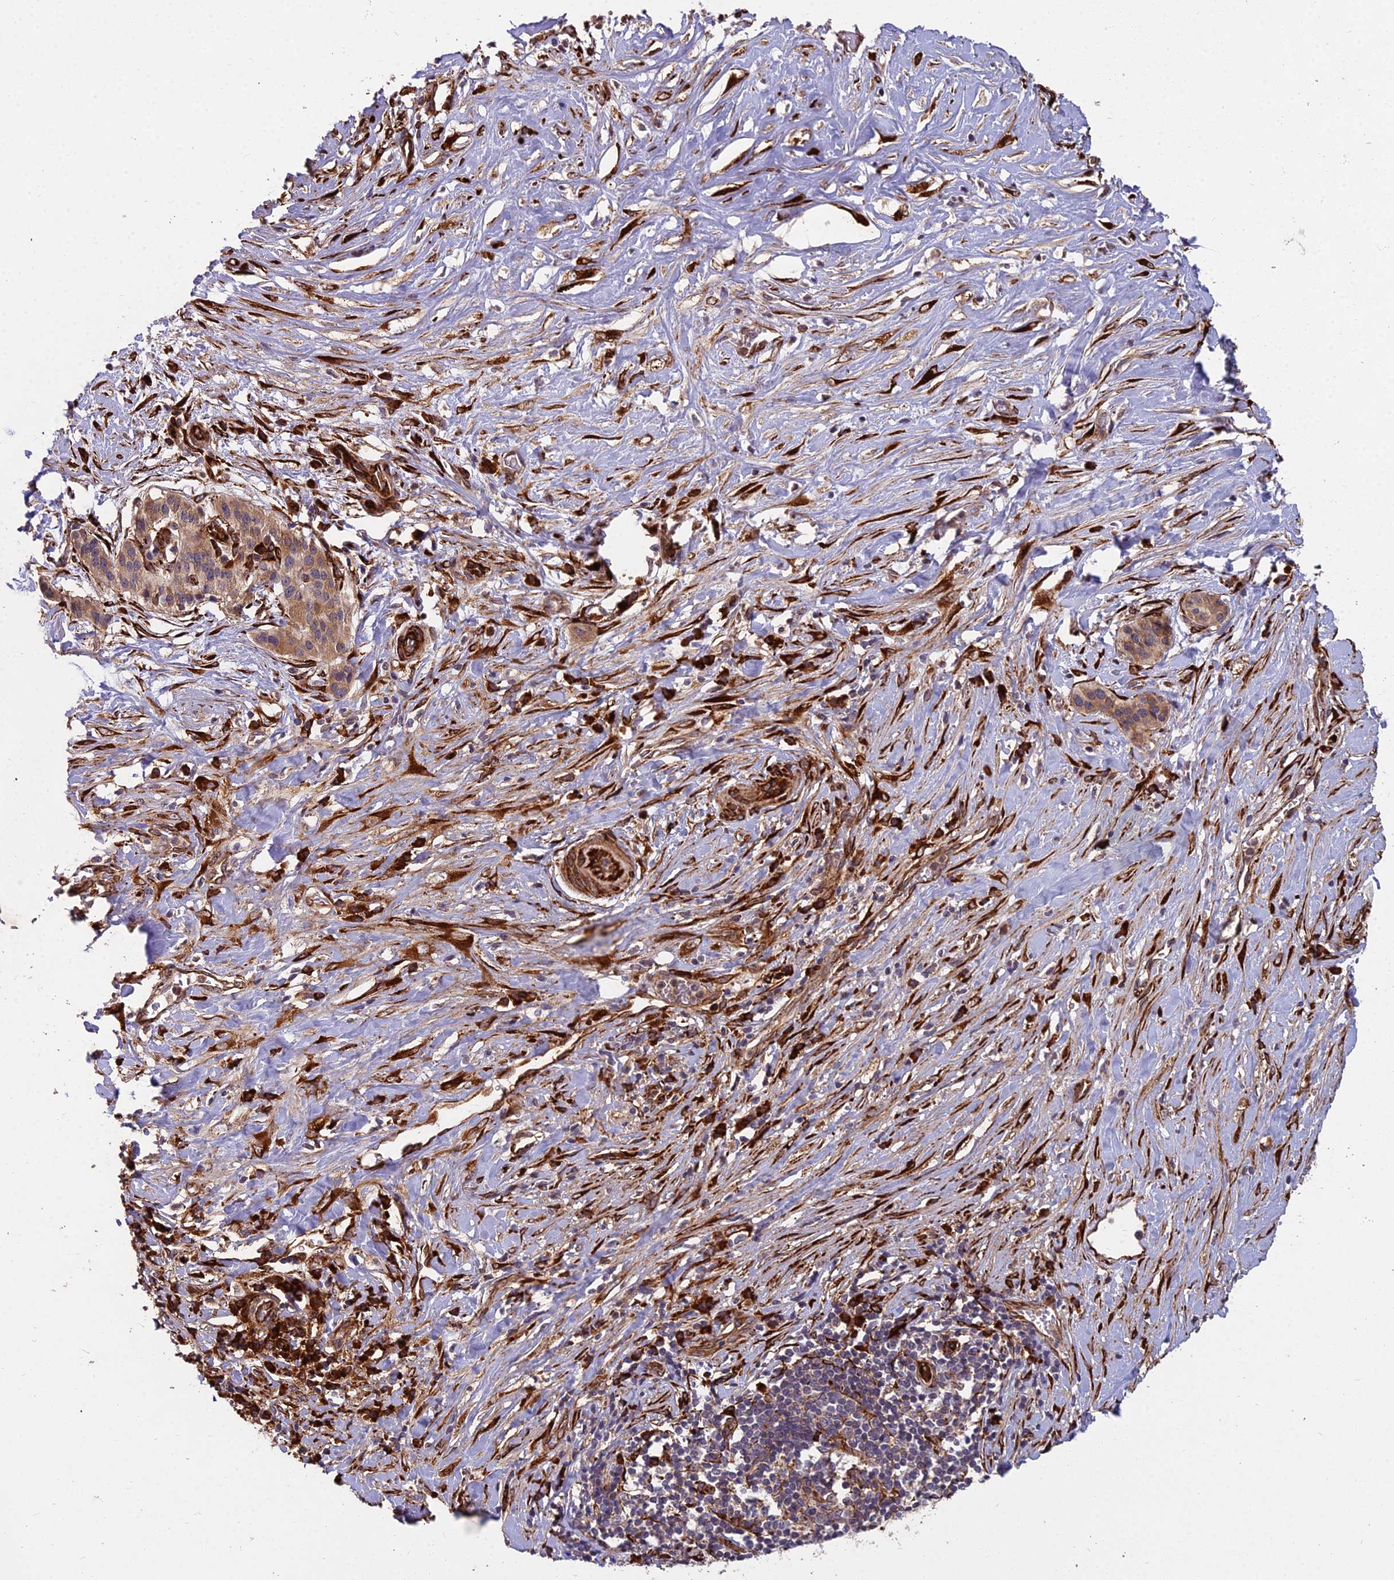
{"staining": {"intensity": "strong", "quantity": ">75%", "location": "cytoplasmic/membranous"}, "tissue": "pancreatic cancer", "cell_type": "Tumor cells", "image_type": "cancer", "snomed": [{"axis": "morphology", "description": "Adenocarcinoma, NOS"}, {"axis": "topography", "description": "Pancreas"}], "caption": "Strong cytoplasmic/membranous expression for a protein is present in approximately >75% of tumor cells of adenocarcinoma (pancreatic) using IHC.", "gene": "NDUFAF7", "patient": {"sex": "male", "age": 73}}